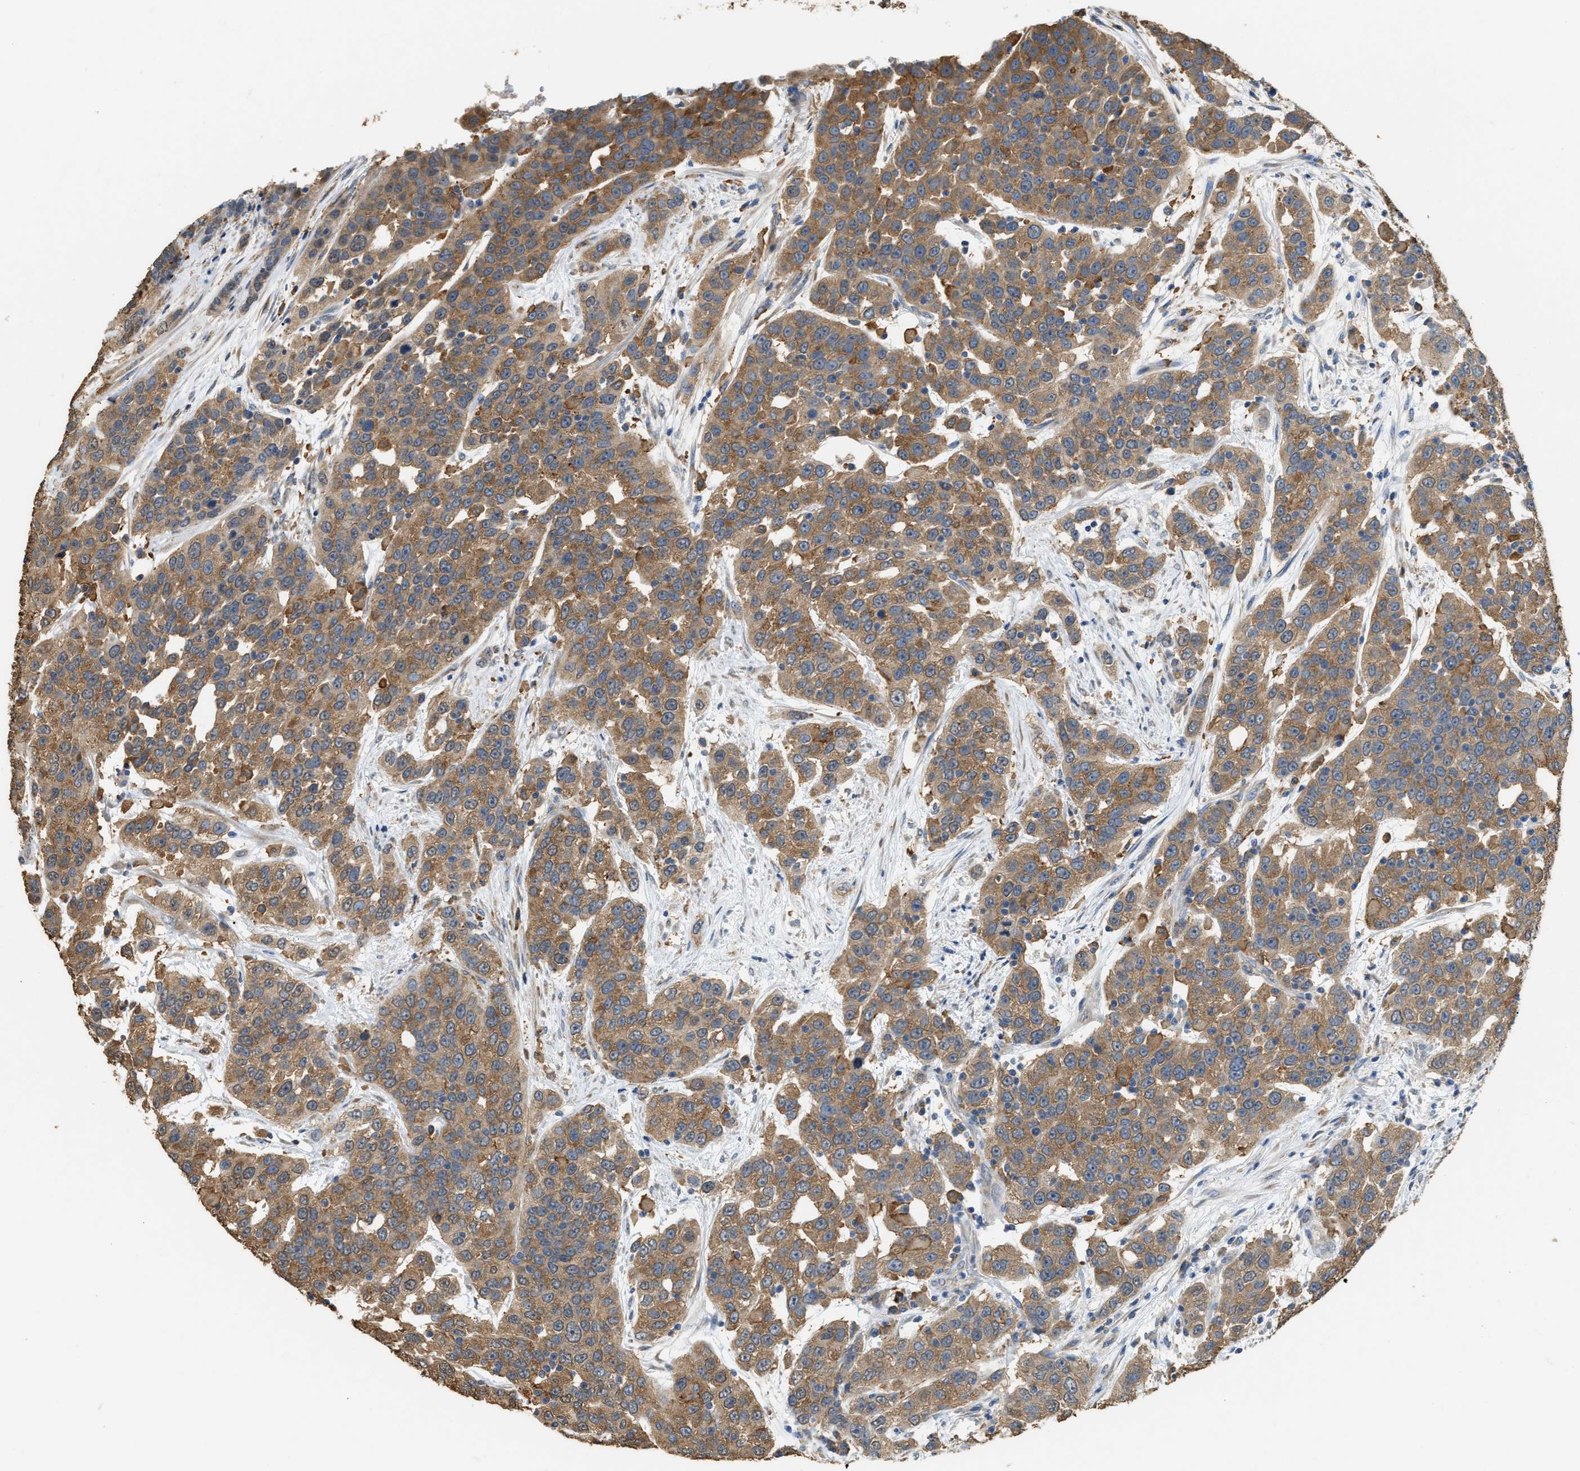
{"staining": {"intensity": "moderate", "quantity": ">75%", "location": "cytoplasmic/membranous"}, "tissue": "urothelial cancer", "cell_type": "Tumor cells", "image_type": "cancer", "snomed": [{"axis": "morphology", "description": "Urothelial carcinoma, High grade"}, {"axis": "topography", "description": "Urinary bladder"}], "caption": "Urothelial cancer stained with DAB (3,3'-diaminobenzidine) immunohistochemistry (IHC) exhibits medium levels of moderate cytoplasmic/membranous staining in about >75% of tumor cells.", "gene": "GCN1", "patient": {"sex": "female", "age": 80}}